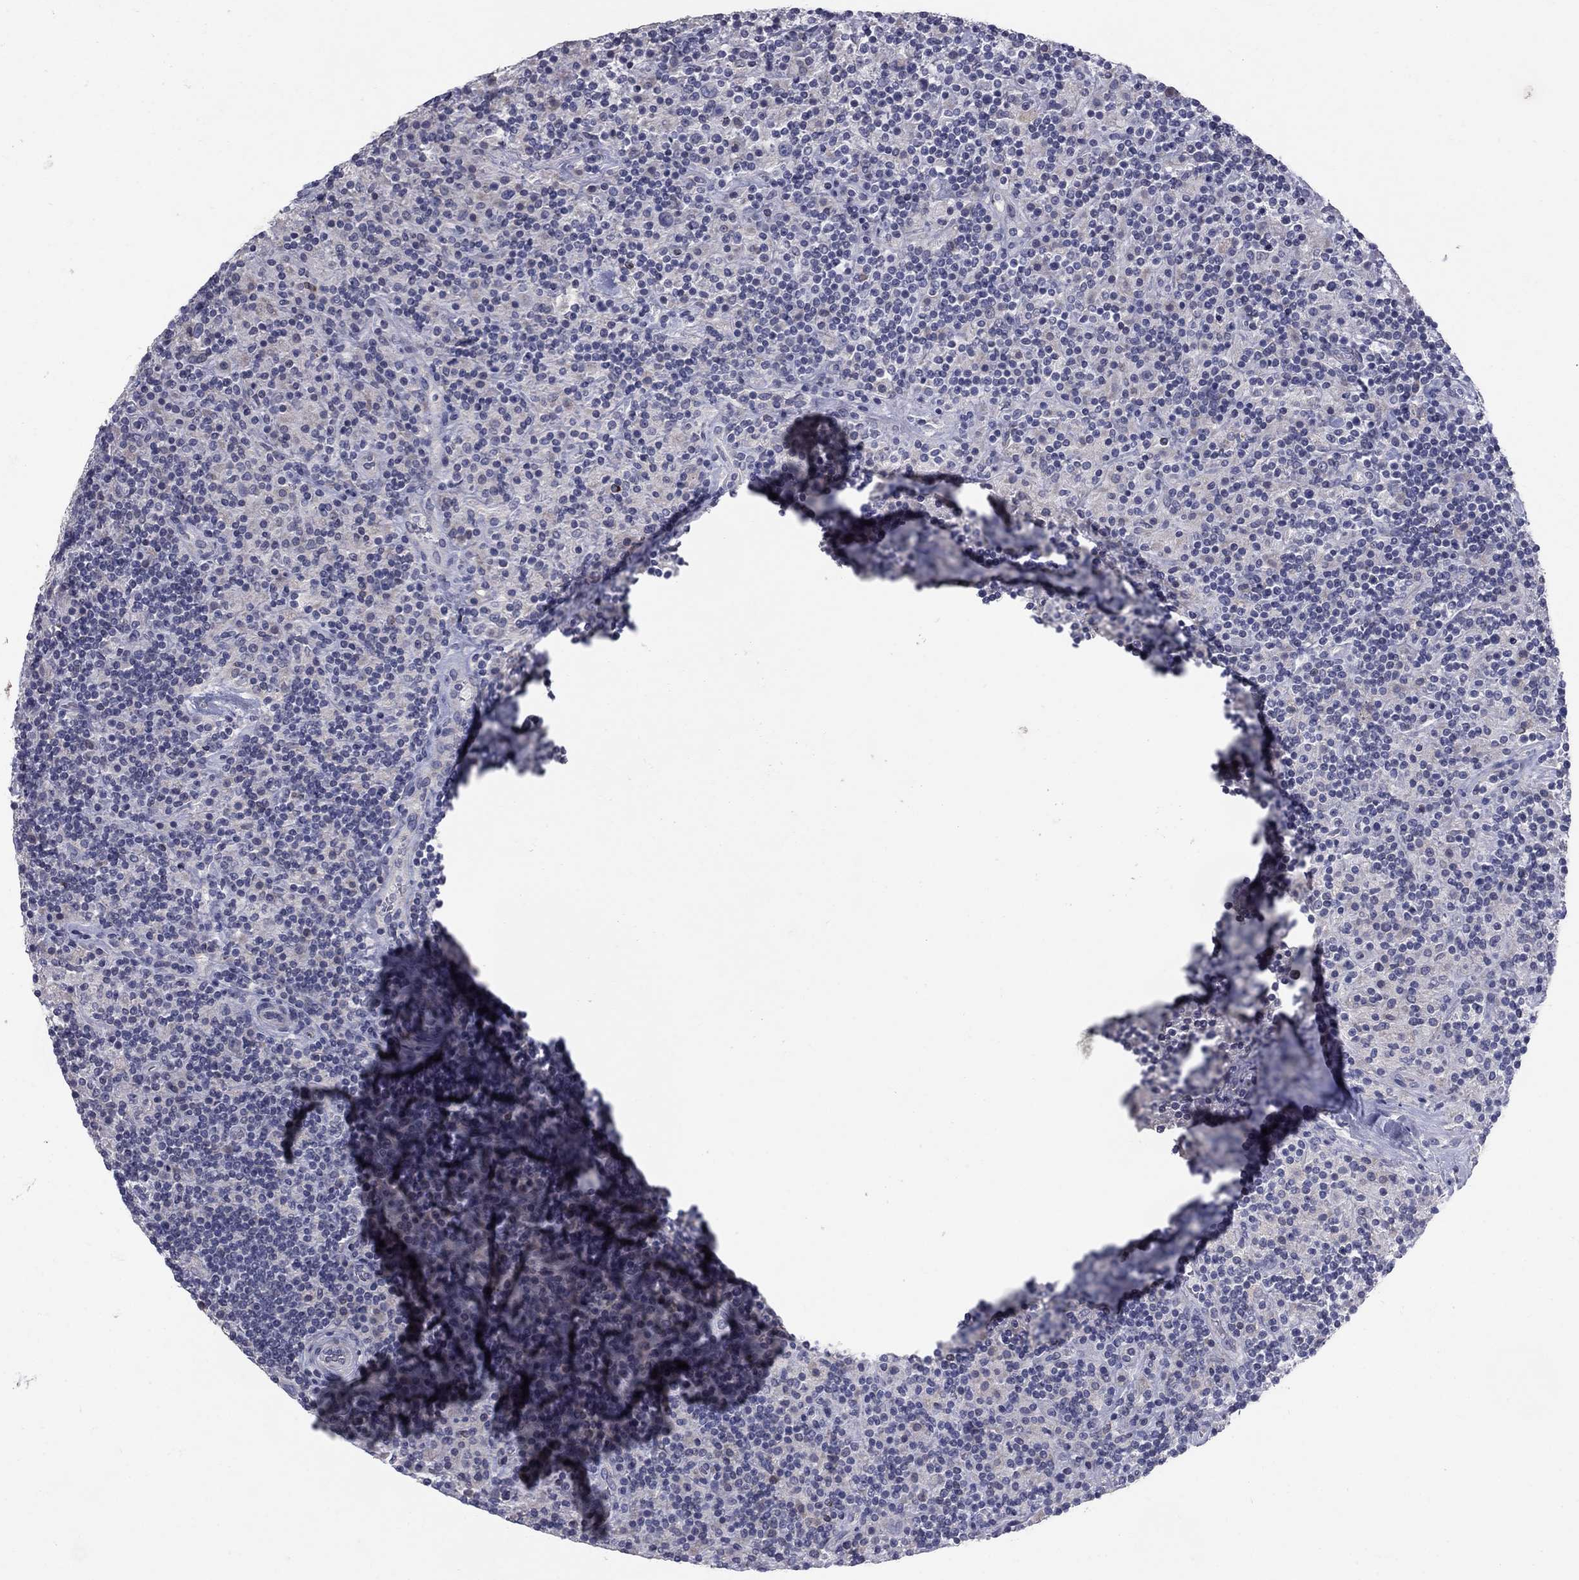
{"staining": {"intensity": "negative", "quantity": "none", "location": "none"}, "tissue": "lymphoma", "cell_type": "Tumor cells", "image_type": "cancer", "snomed": [{"axis": "morphology", "description": "Hodgkin's disease, NOS"}, {"axis": "topography", "description": "Lymph node"}], "caption": "The histopathology image exhibits no staining of tumor cells in lymphoma.", "gene": "NTRK2", "patient": {"sex": "male", "age": 70}}